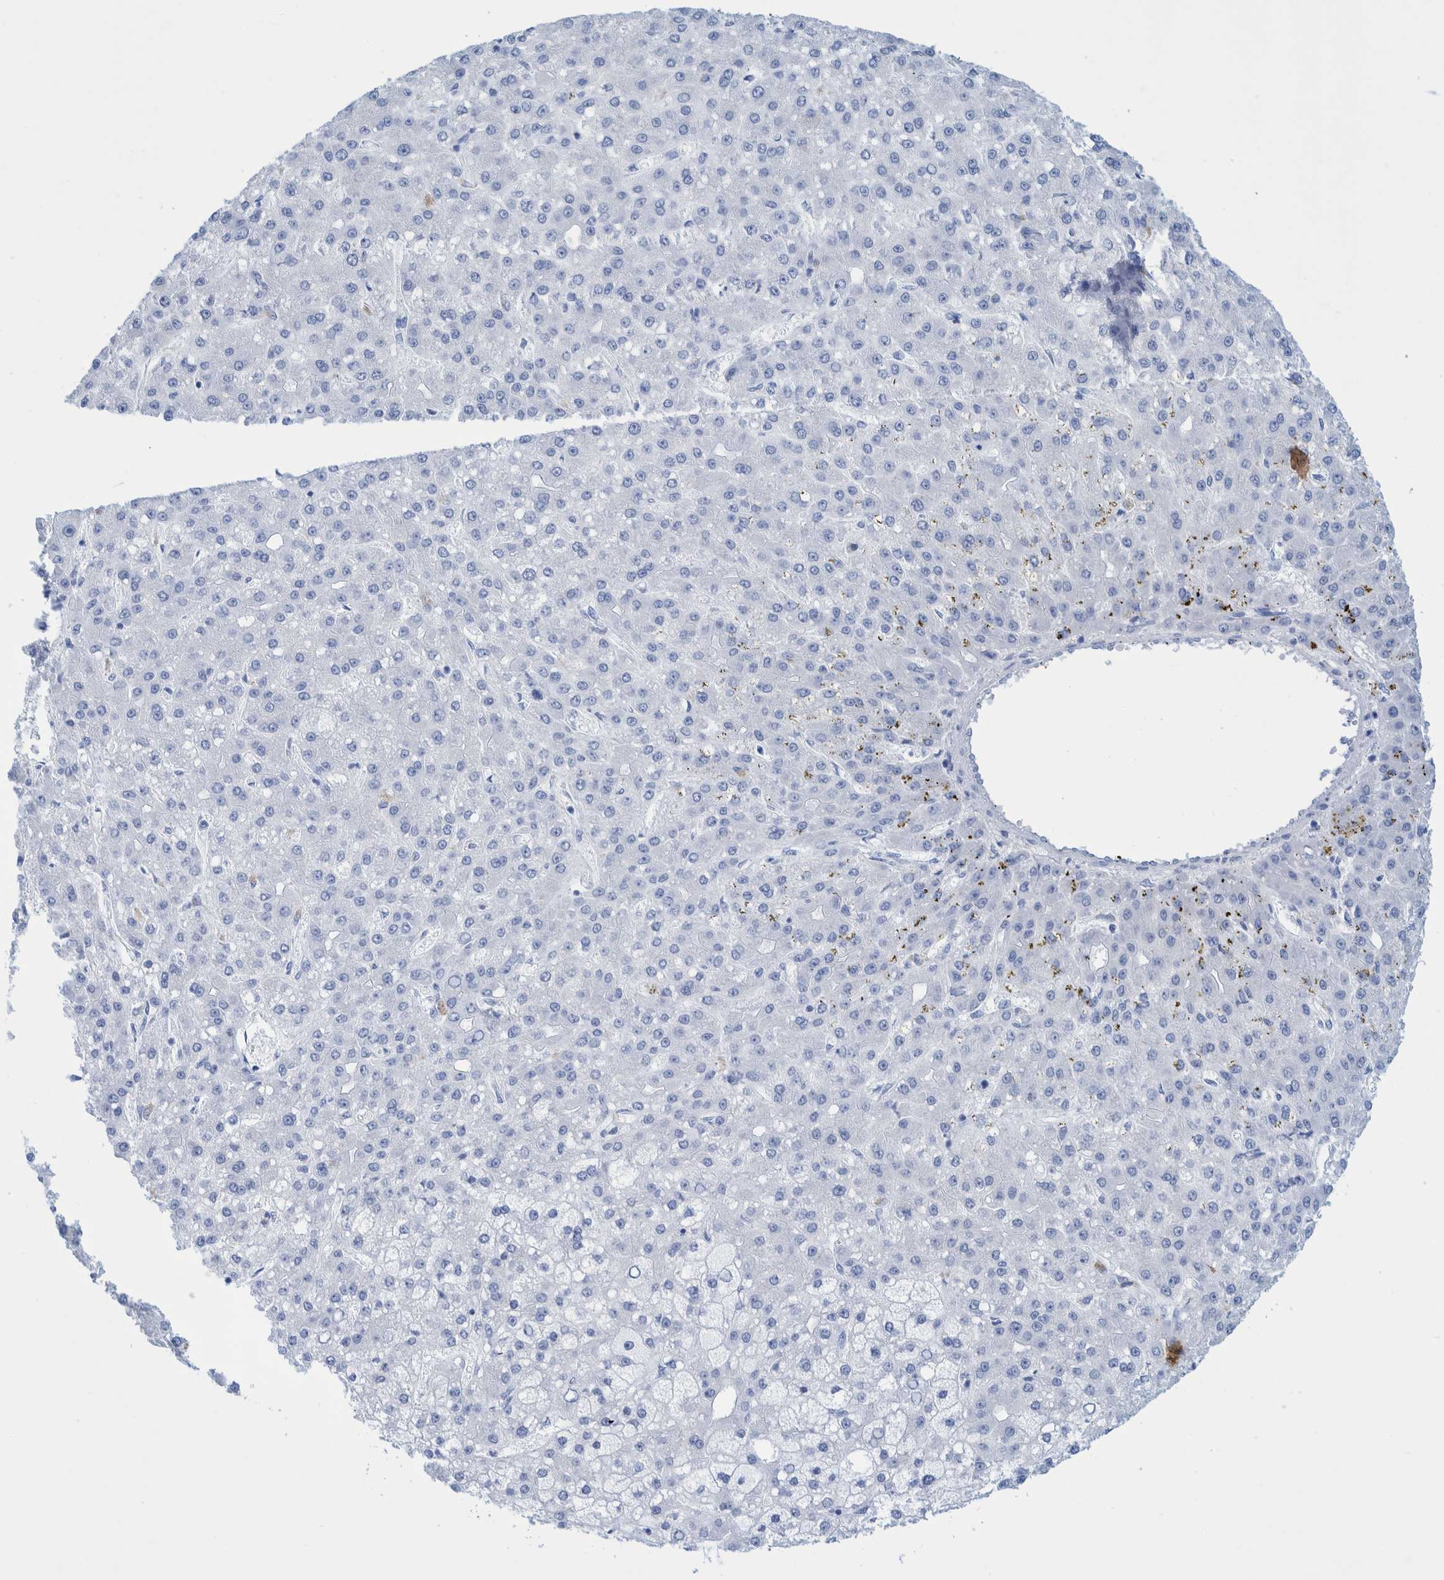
{"staining": {"intensity": "negative", "quantity": "none", "location": "none"}, "tissue": "liver cancer", "cell_type": "Tumor cells", "image_type": "cancer", "snomed": [{"axis": "morphology", "description": "Carcinoma, Hepatocellular, NOS"}, {"axis": "topography", "description": "Liver"}], "caption": "This is an IHC histopathology image of human liver cancer. There is no expression in tumor cells.", "gene": "PERP", "patient": {"sex": "male", "age": 67}}